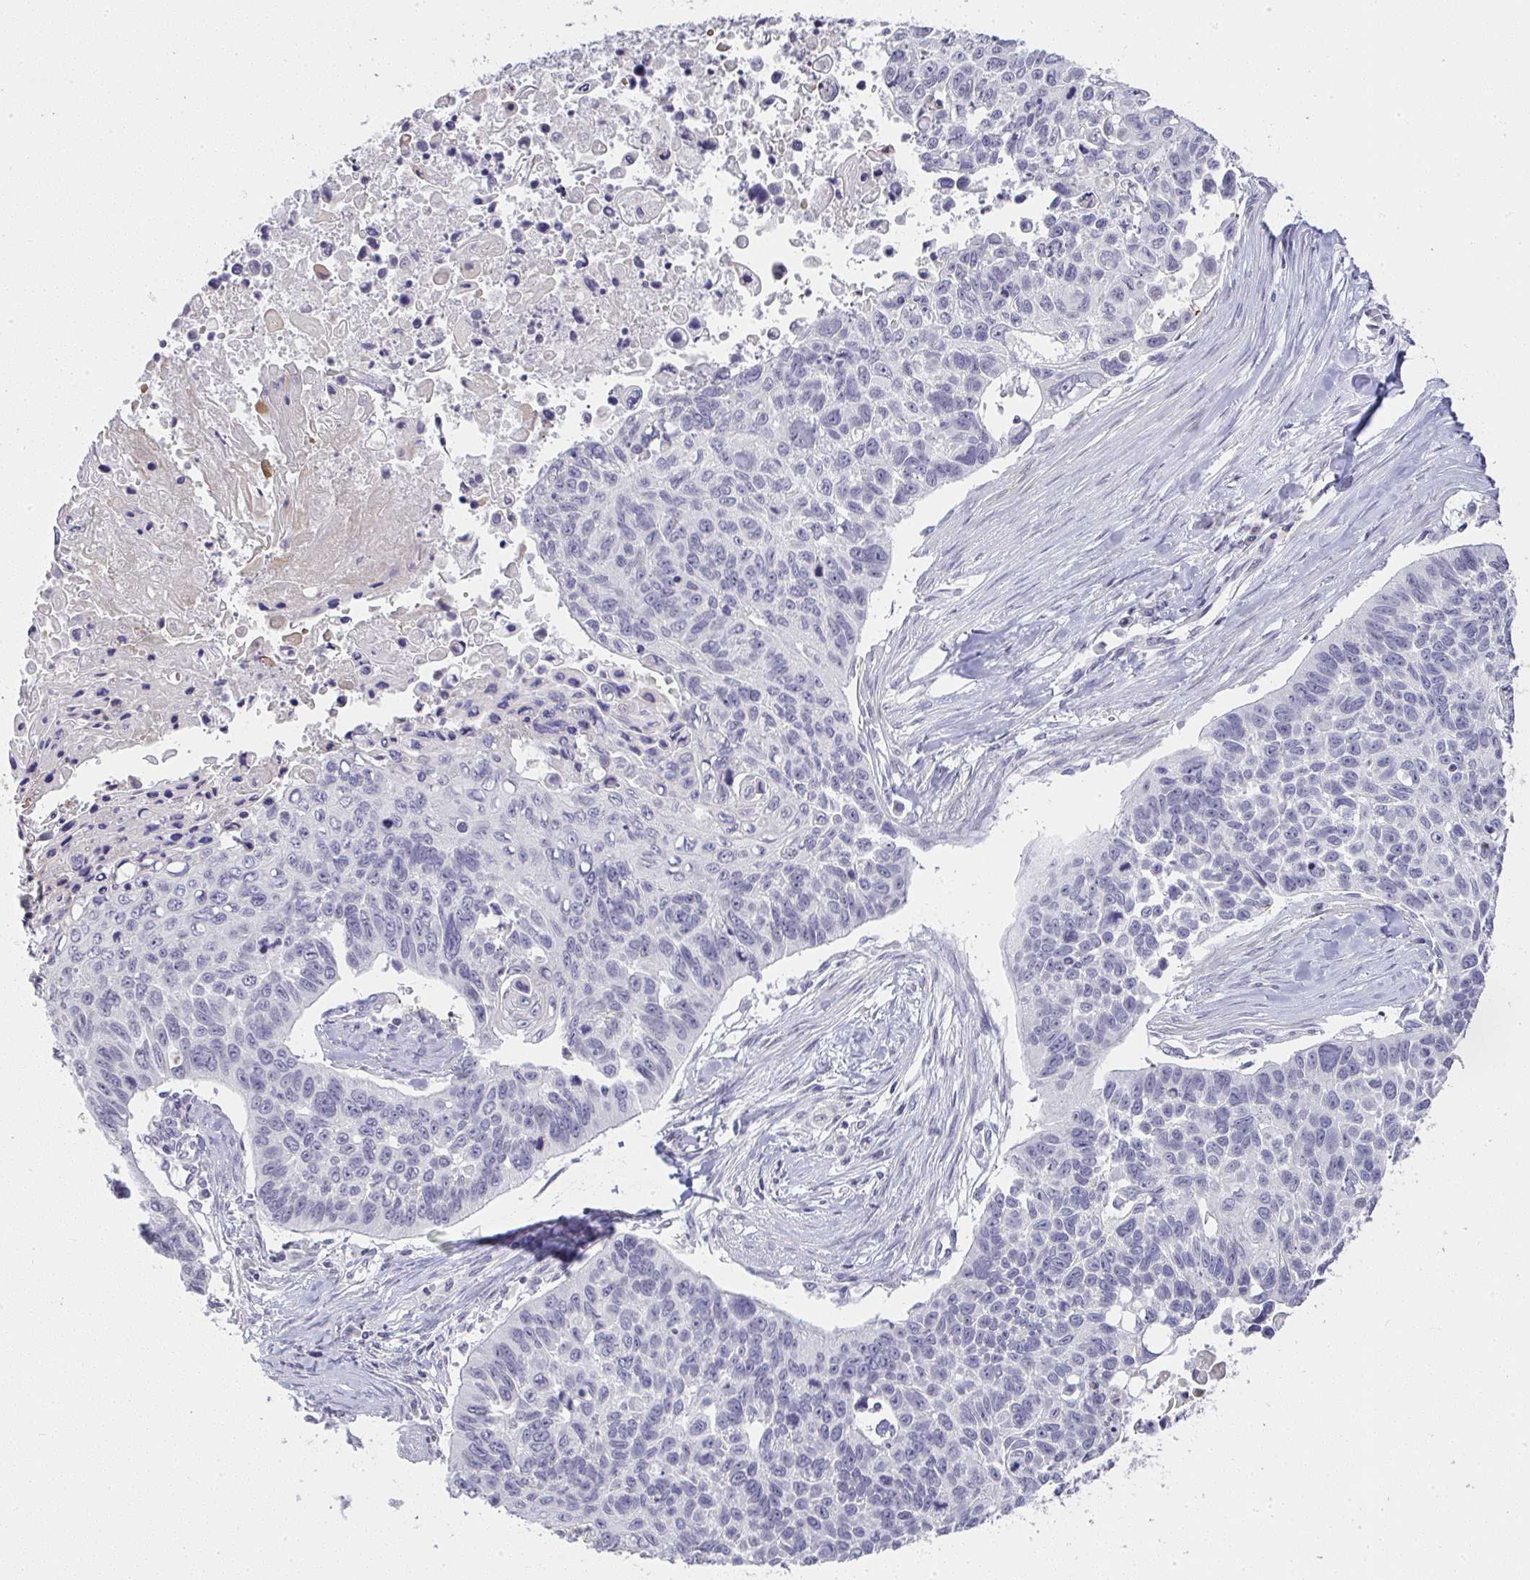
{"staining": {"intensity": "negative", "quantity": "none", "location": "none"}, "tissue": "lung cancer", "cell_type": "Tumor cells", "image_type": "cancer", "snomed": [{"axis": "morphology", "description": "Squamous cell carcinoma, NOS"}, {"axis": "topography", "description": "Lung"}], "caption": "Tumor cells are negative for brown protein staining in lung squamous cell carcinoma. (DAB IHC, high magnification).", "gene": "CACNA1S", "patient": {"sex": "male", "age": 62}}